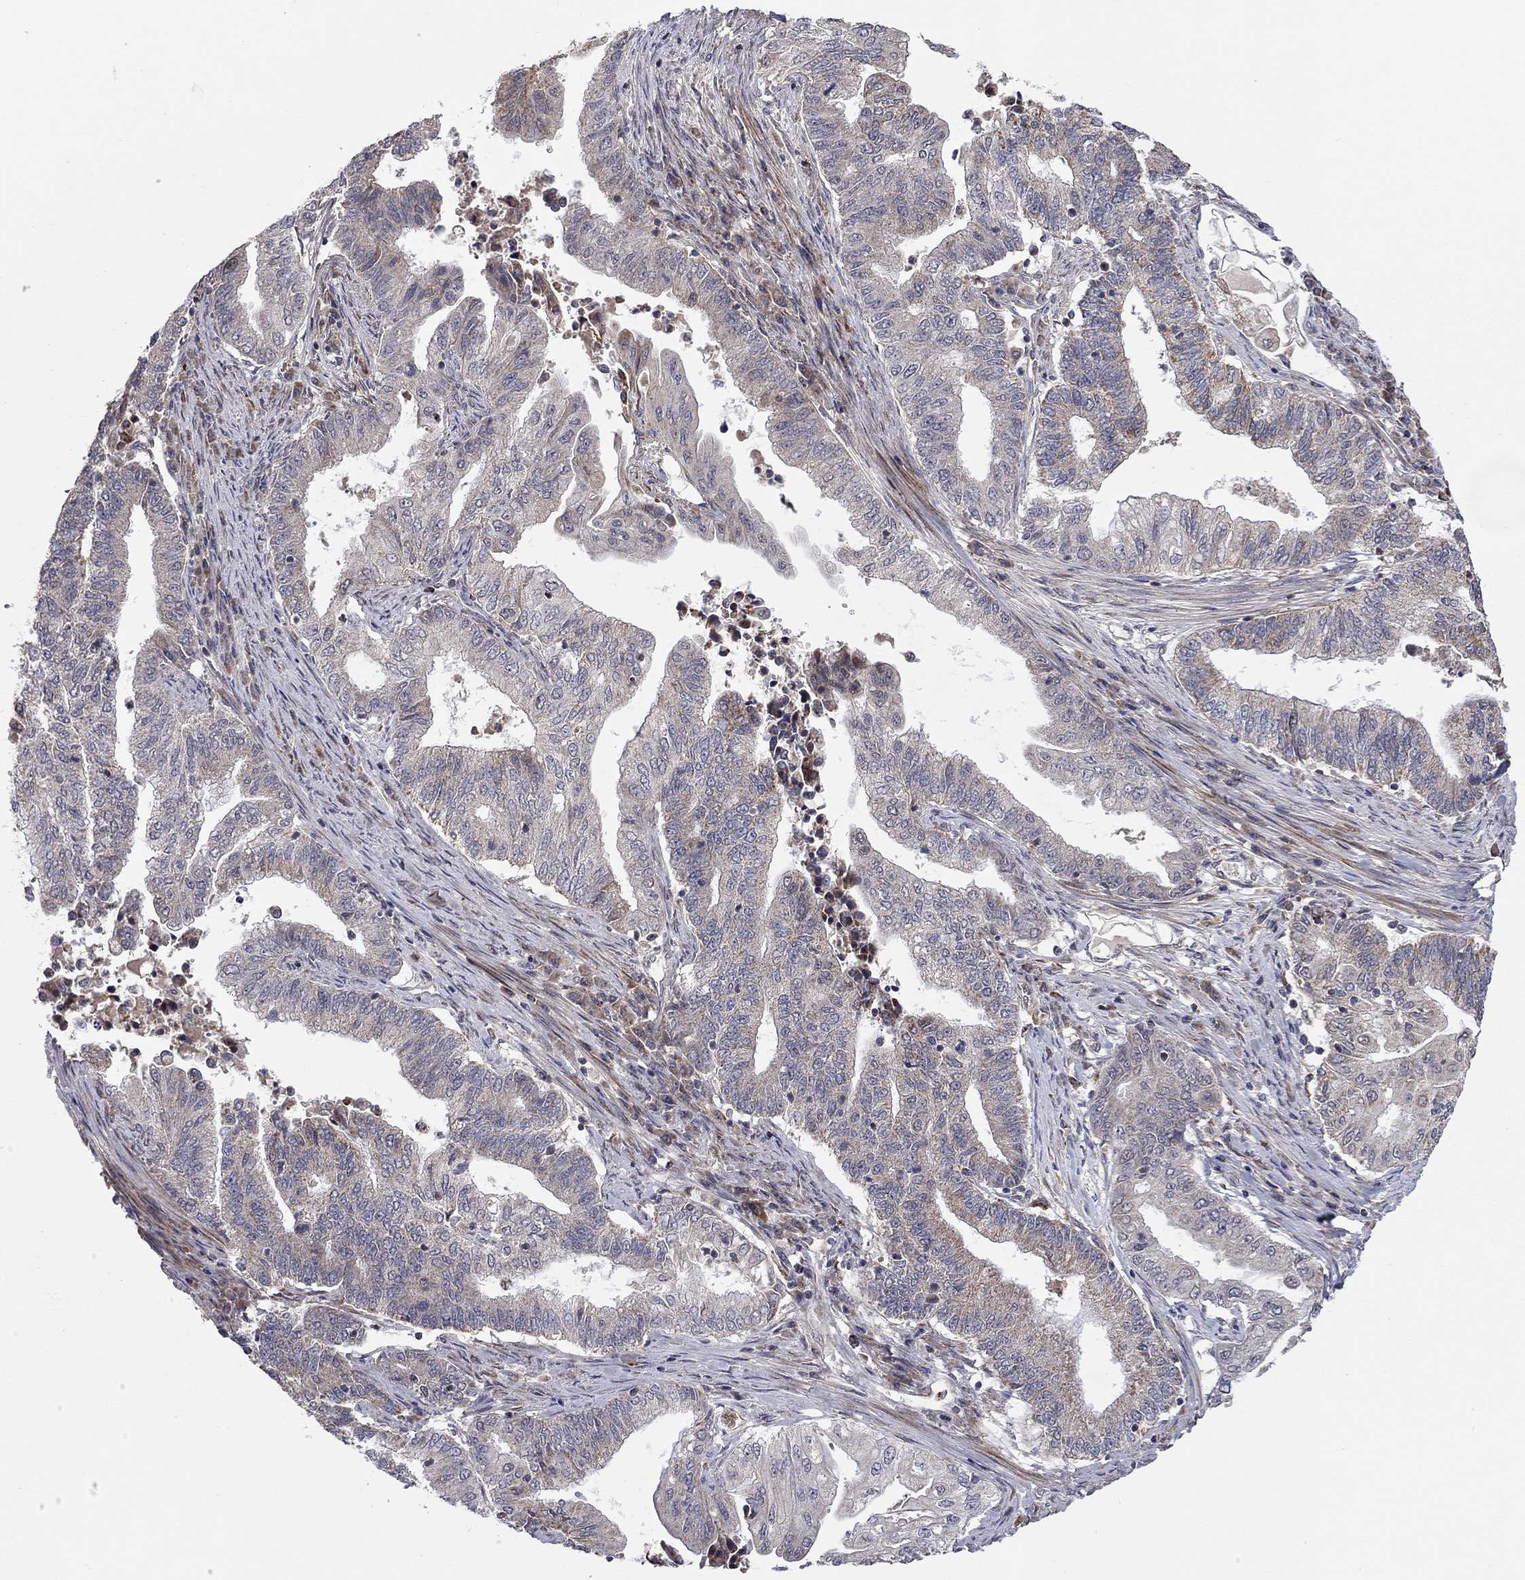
{"staining": {"intensity": "moderate", "quantity": "<25%", "location": "cytoplasmic/membranous"}, "tissue": "endometrial cancer", "cell_type": "Tumor cells", "image_type": "cancer", "snomed": [{"axis": "morphology", "description": "Adenocarcinoma, NOS"}, {"axis": "topography", "description": "Uterus"}, {"axis": "topography", "description": "Endometrium"}], "caption": "Endometrial adenocarcinoma tissue exhibits moderate cytoplasmic/membranous positivity in about <25% of tumor cells, visualized by immunohistochemistry.", "gene": "IDS", "patient": {"sex": "female", "age": 54}}